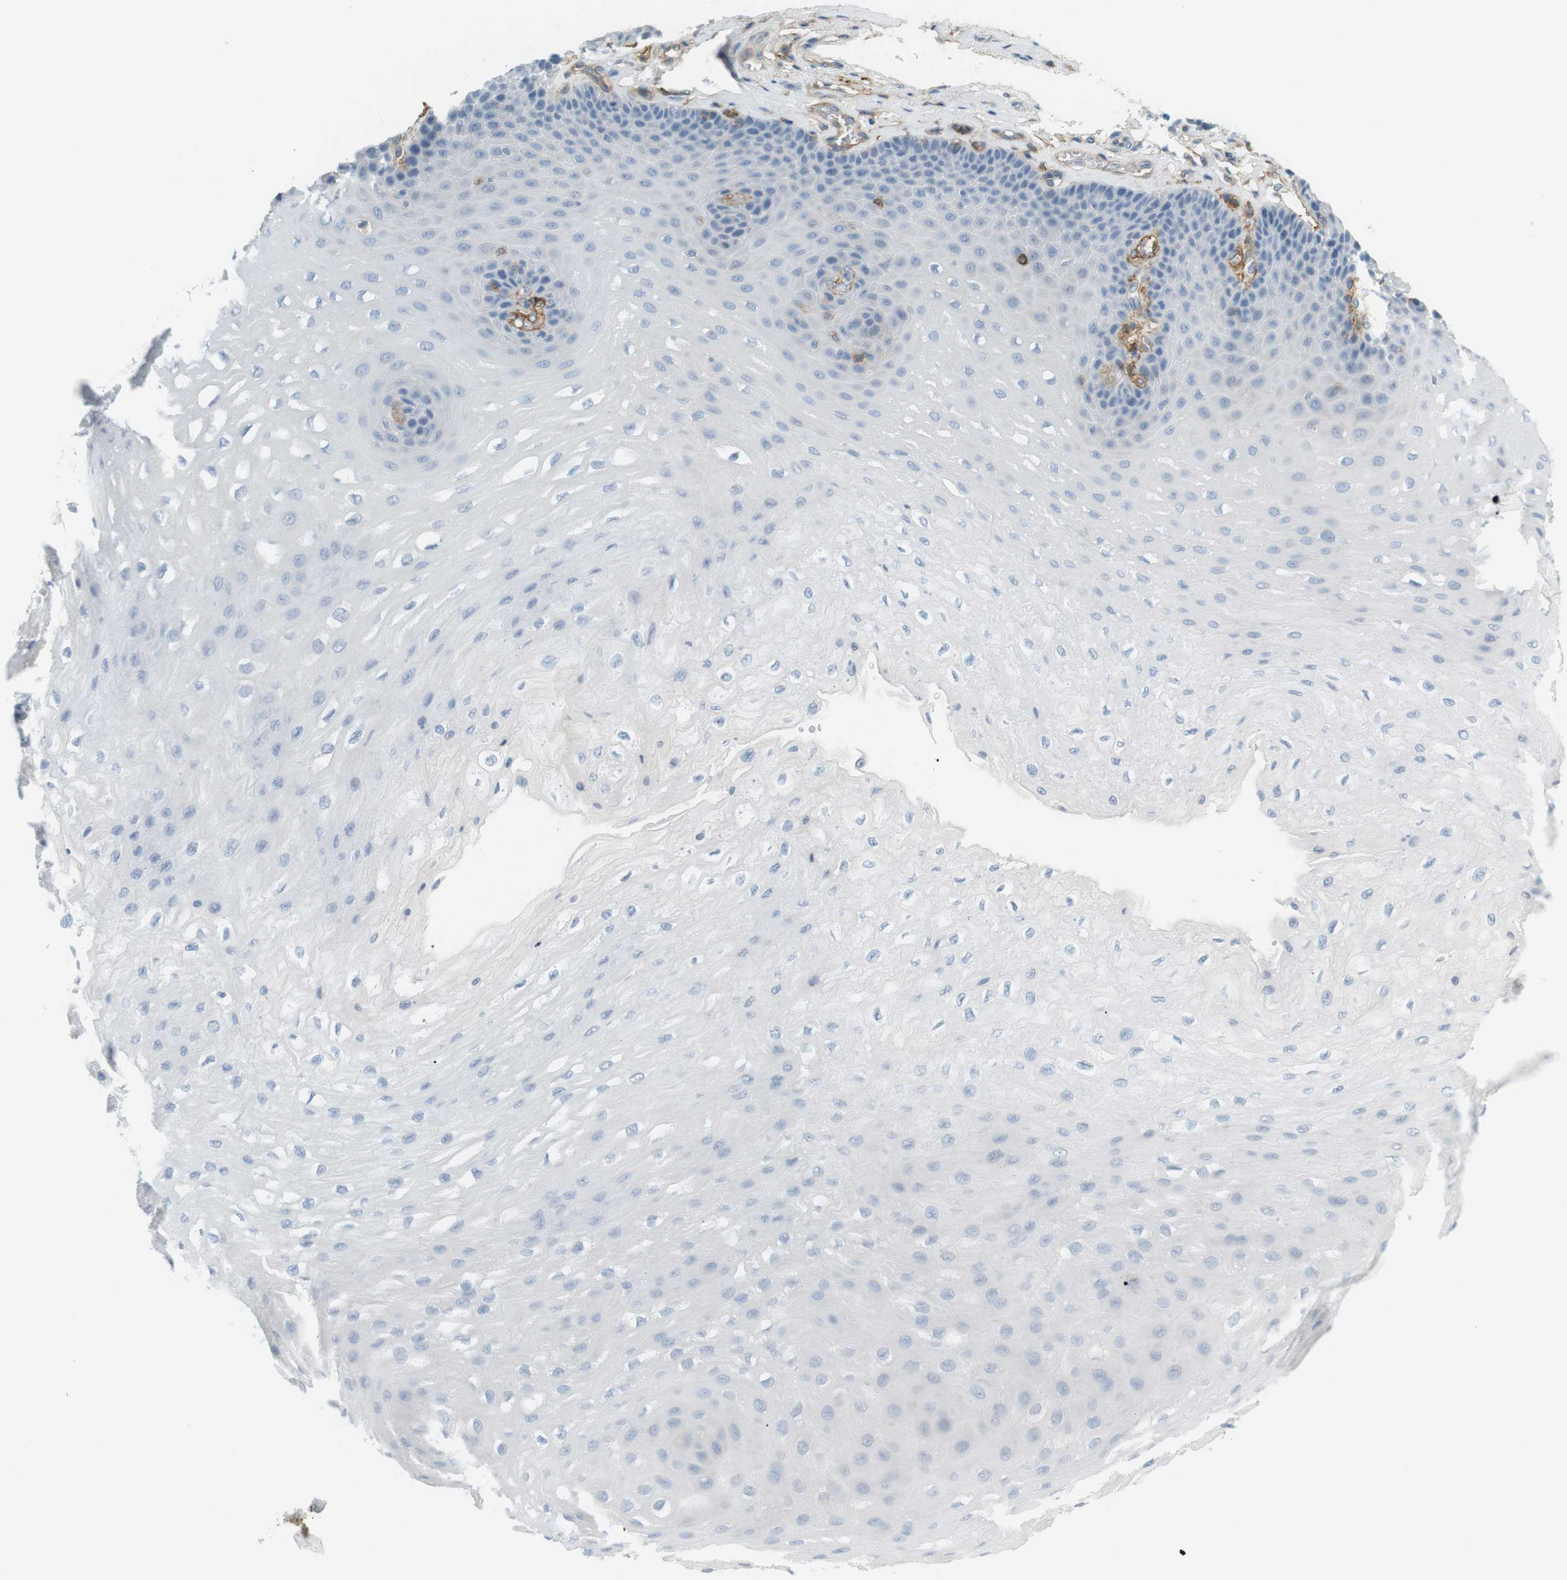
{"staining": {"intensity": "negative", "quantity": "none", "location": "none"}, "tissue": "esophagus", "cell_type": "Squamous epithelial cells", "image_type": "normal", "snomed": [{"axis": "morphology", "description": "Normal tissue, NOS"}, {"axis": "topography", "description": "Esophagus"}], "caption": "IHC photomicrograph of normal esophagus: human esophagus stained with DAB (3,3'-diaminobenzidine) shows no significant protein staining in squamous epithelial cells.", "gene": "F2R", "patient": {"sex": "female", "age": 72}}